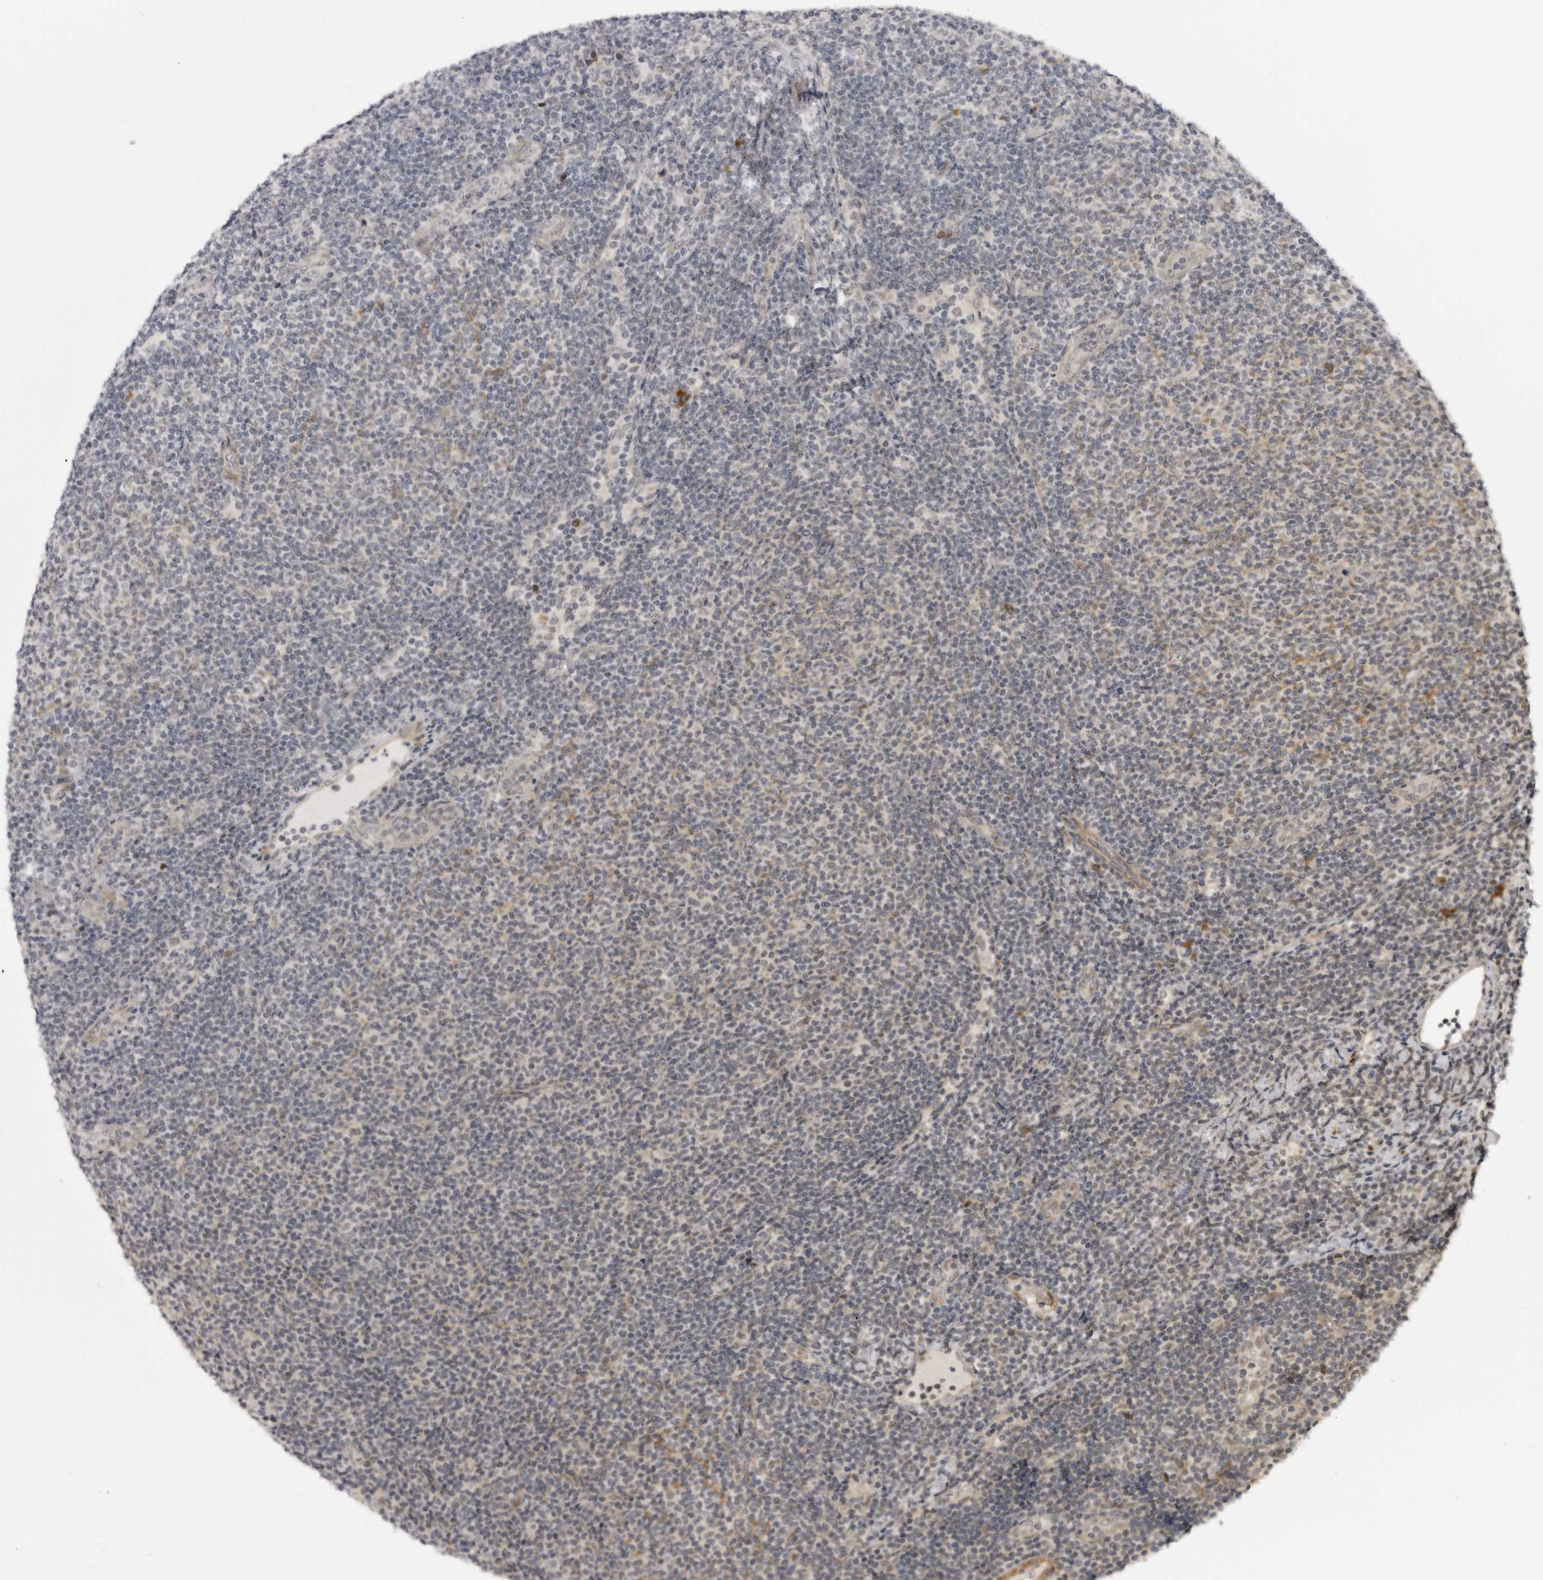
{"staining": {"intensity": "negative", "quantity": "none", "location": "none"}, "tissue": "lymphoma", "cell_type": "Tumor cells", "image_type": "cancer", "snomed": [{"axis": "morphology", "description": "Malignant lymphoma, non-Hodgkin's type, Low grade"}, {"axis": "topography", "description": "Lymph node"}], "caption": "The histopathology image demonstrates no significant staining in tumor cells of low-grade malignant lymphoma, non-Hodgkin's type.", "gene": "ALPK2", "patient": {"sex": "male", "age": 66}}